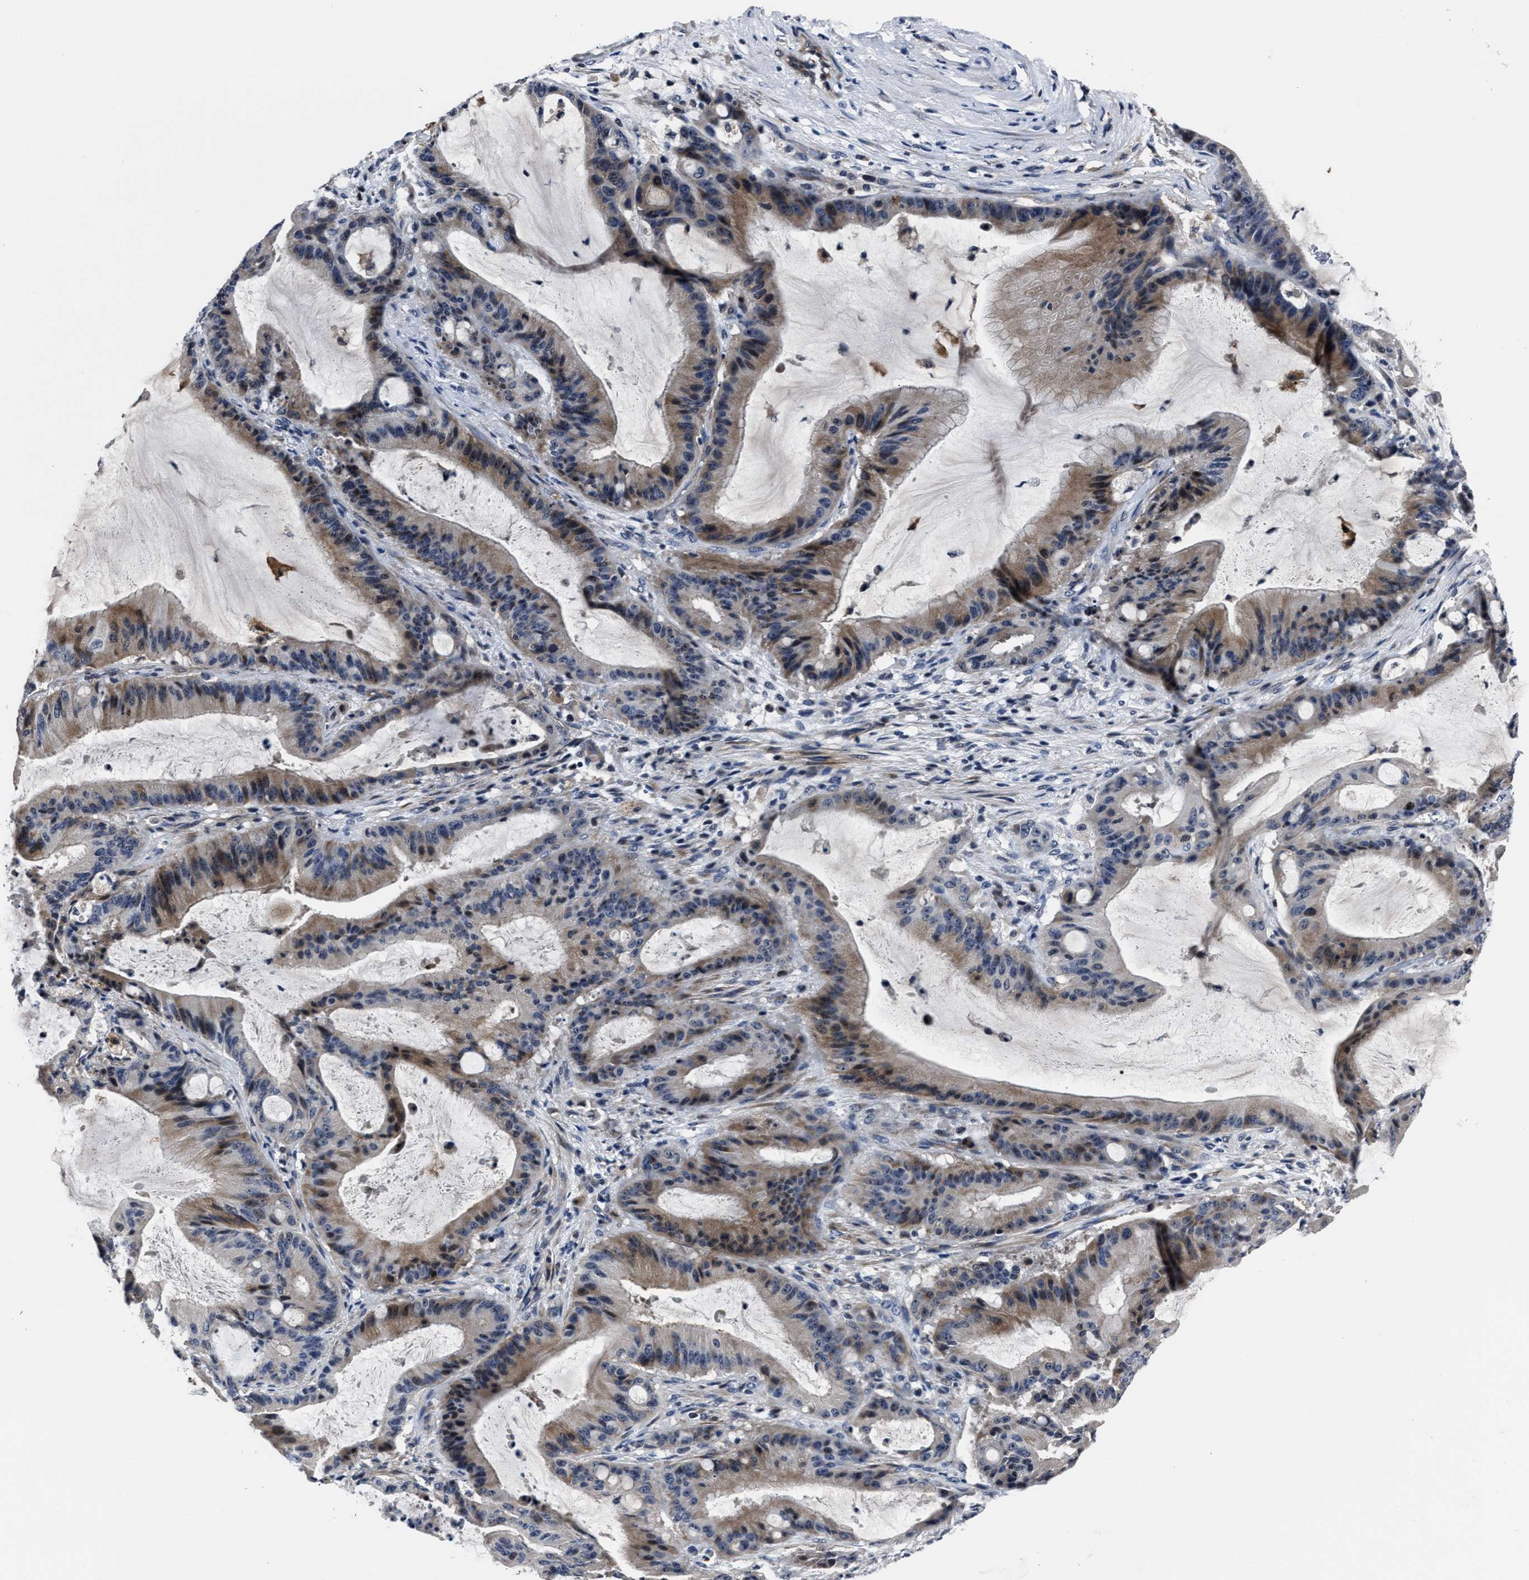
{"staining": {"intensity": "moderate", "quantity": ">75%", "location": "cytoplasmic/membranous"}, "tissue": "liver cancer", "cell_type": "Tumor cells", "image_type": "cancer", "snomed": [{"axis": "morphology", "description": "Normal tissue, NOS"}, {"axis": "morphology", "description": "Cholangiocarcinoma"}, {"axis": "topography", "description": "Liver"}, {"axis": "topography", "description": "Peripheral nerve tissue"}], "caption": "Protein staining demonstrates moderate cytoplasmic/membranous staining in approximately >75% of tumor cells in liver cancer. Using DAB (3,3'-diaminobenzidine) (brown) and hematoxylin (blue) stains, captured at high magnification using brightfield microscopy.", "gene": "RSBN1L", "patient": {"sex": "female", "age": 73}}